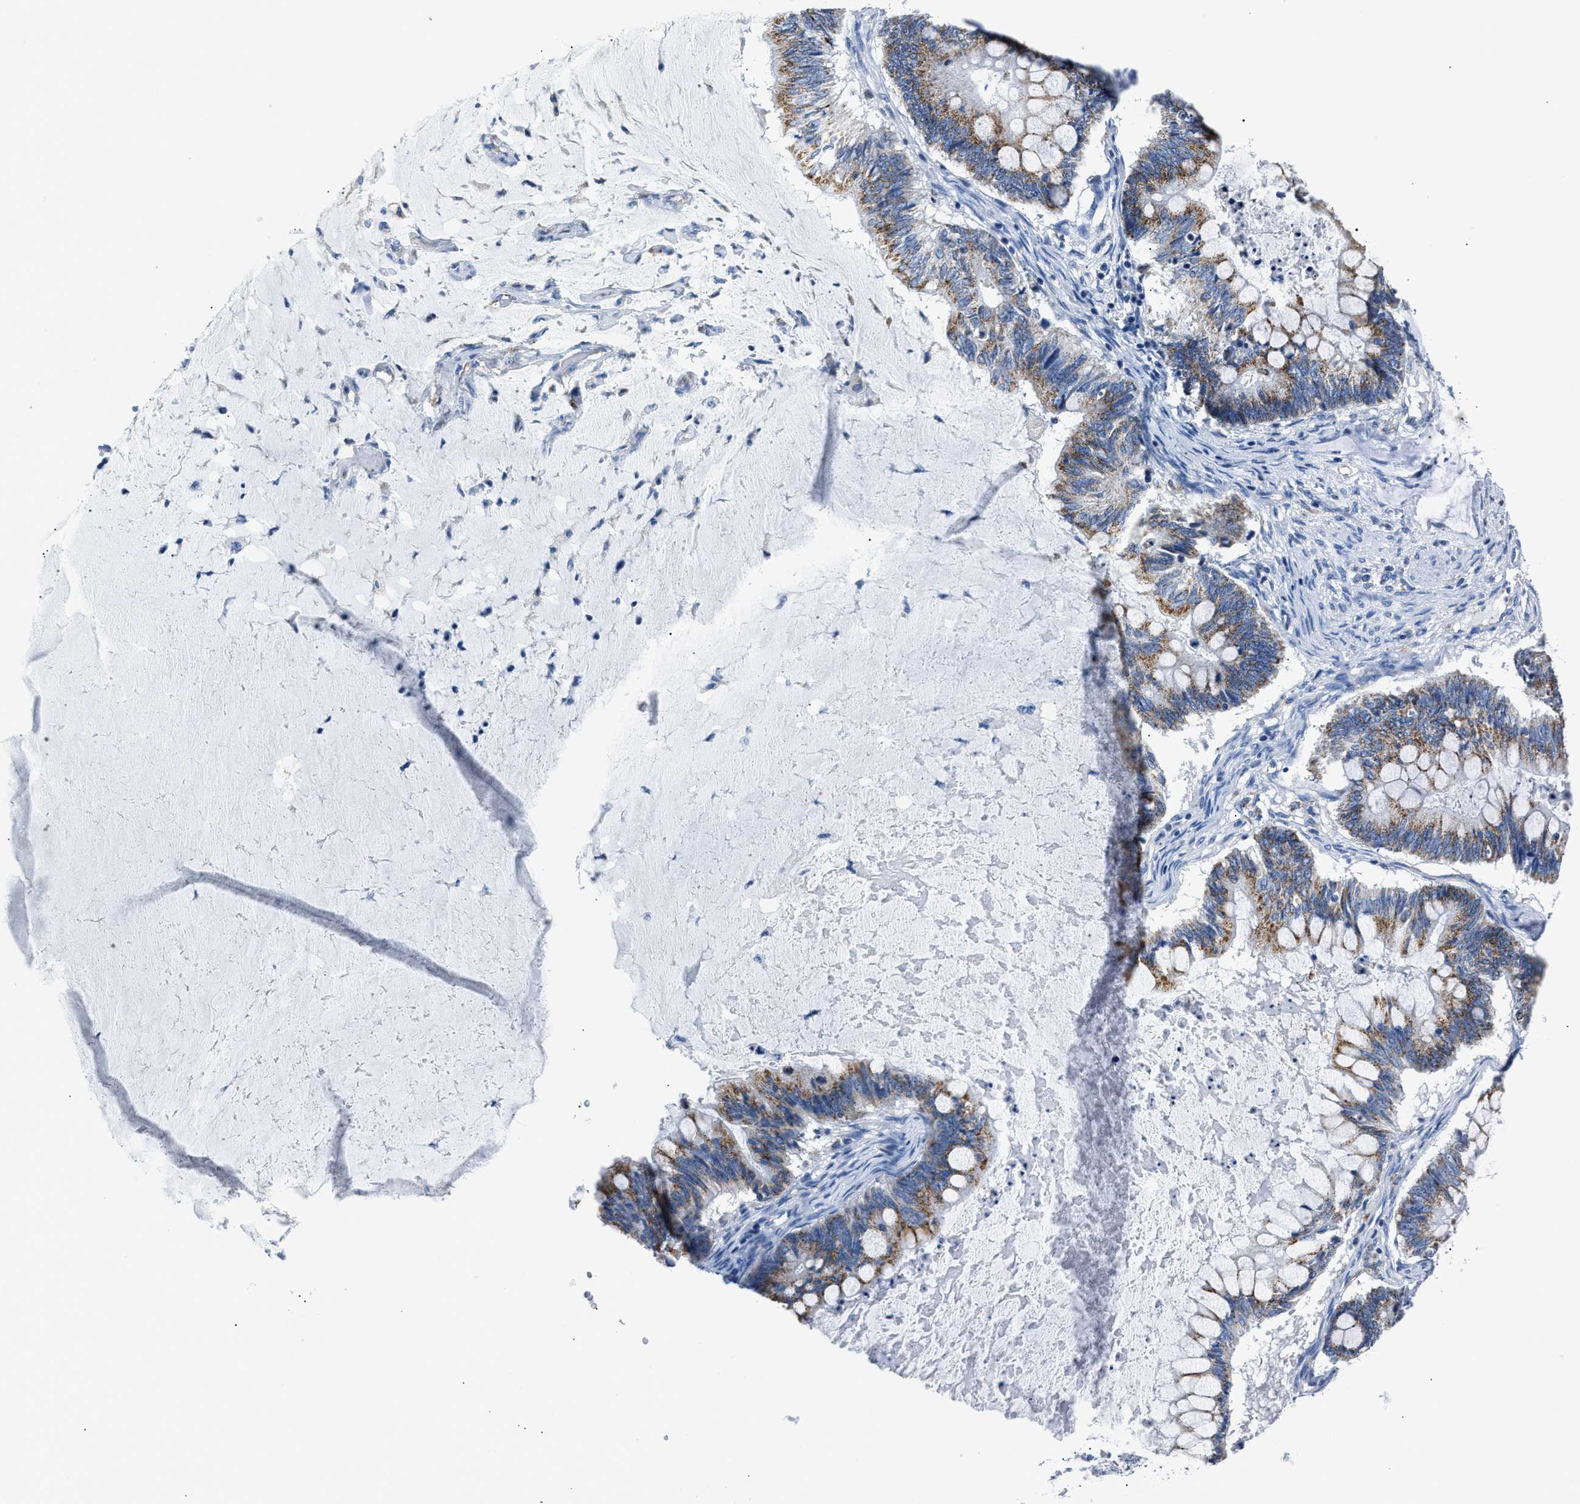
{"staining": {"intensity": "moderate", "quantity": ">75%", "location": "cytoplasmic/membranous"}, "tissue": "ovarian cancer", "cell_type": "Tumor cells", "image_type": "cancer", "snomed": [{"axis": "morphology", "description": "Cystadenocarcinoma, mucinous, NOS"}, {"axis": "topography", "description": "Ovary"}], "caption": "Human mucinous cystadenocarcinoma (ovarian) stained for a protein (brown) demonstrates moderate cytoplasmic/membranous positive positivity in approximately >75% of tumor cells.", "gene": "AMACR", "patient": {"sex": "female", "age": 61}}